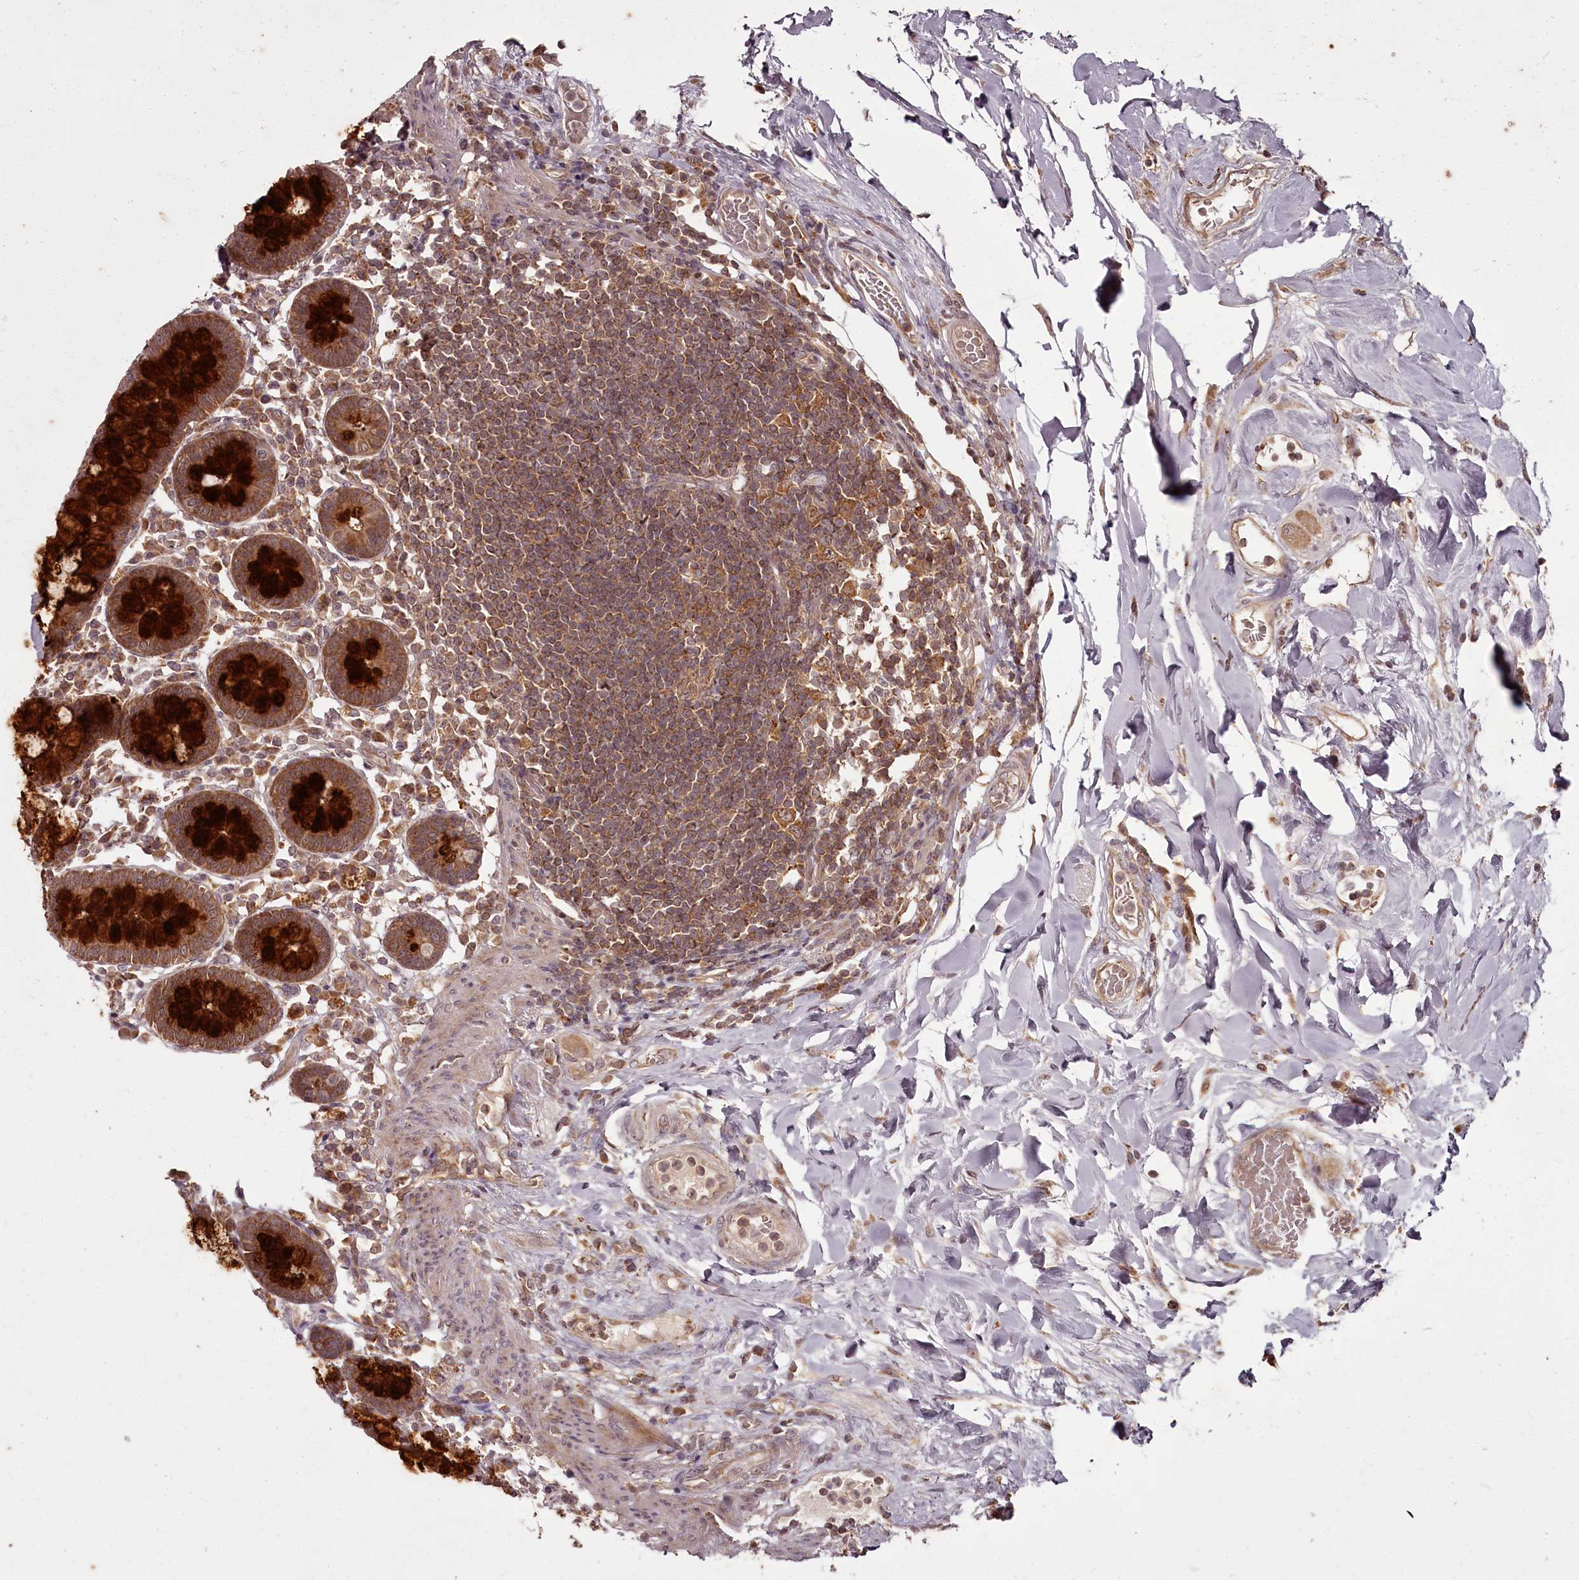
{"staining": {"intensity": "moderate", "quantity": ">75%", "location": "cytoplasmic/membranous"}, "tissue": "colon", "cell_type": "Endothelial cells", "image_type": "normal", "snomed": [{"axis": "morphology", "description": "Normal tissue, NOS"}, {"axis": "topography", "description": "Colon"}], "caption": "Immunohistochemistry (IHC) (DAB) staining of unremarkable colon exhibits moderate cytoplasmic/membranous protein positivity in approximately >75% of endothelial cells.", "gene": "PCBP2", "patient": {"sex": "female", "age": 79}}